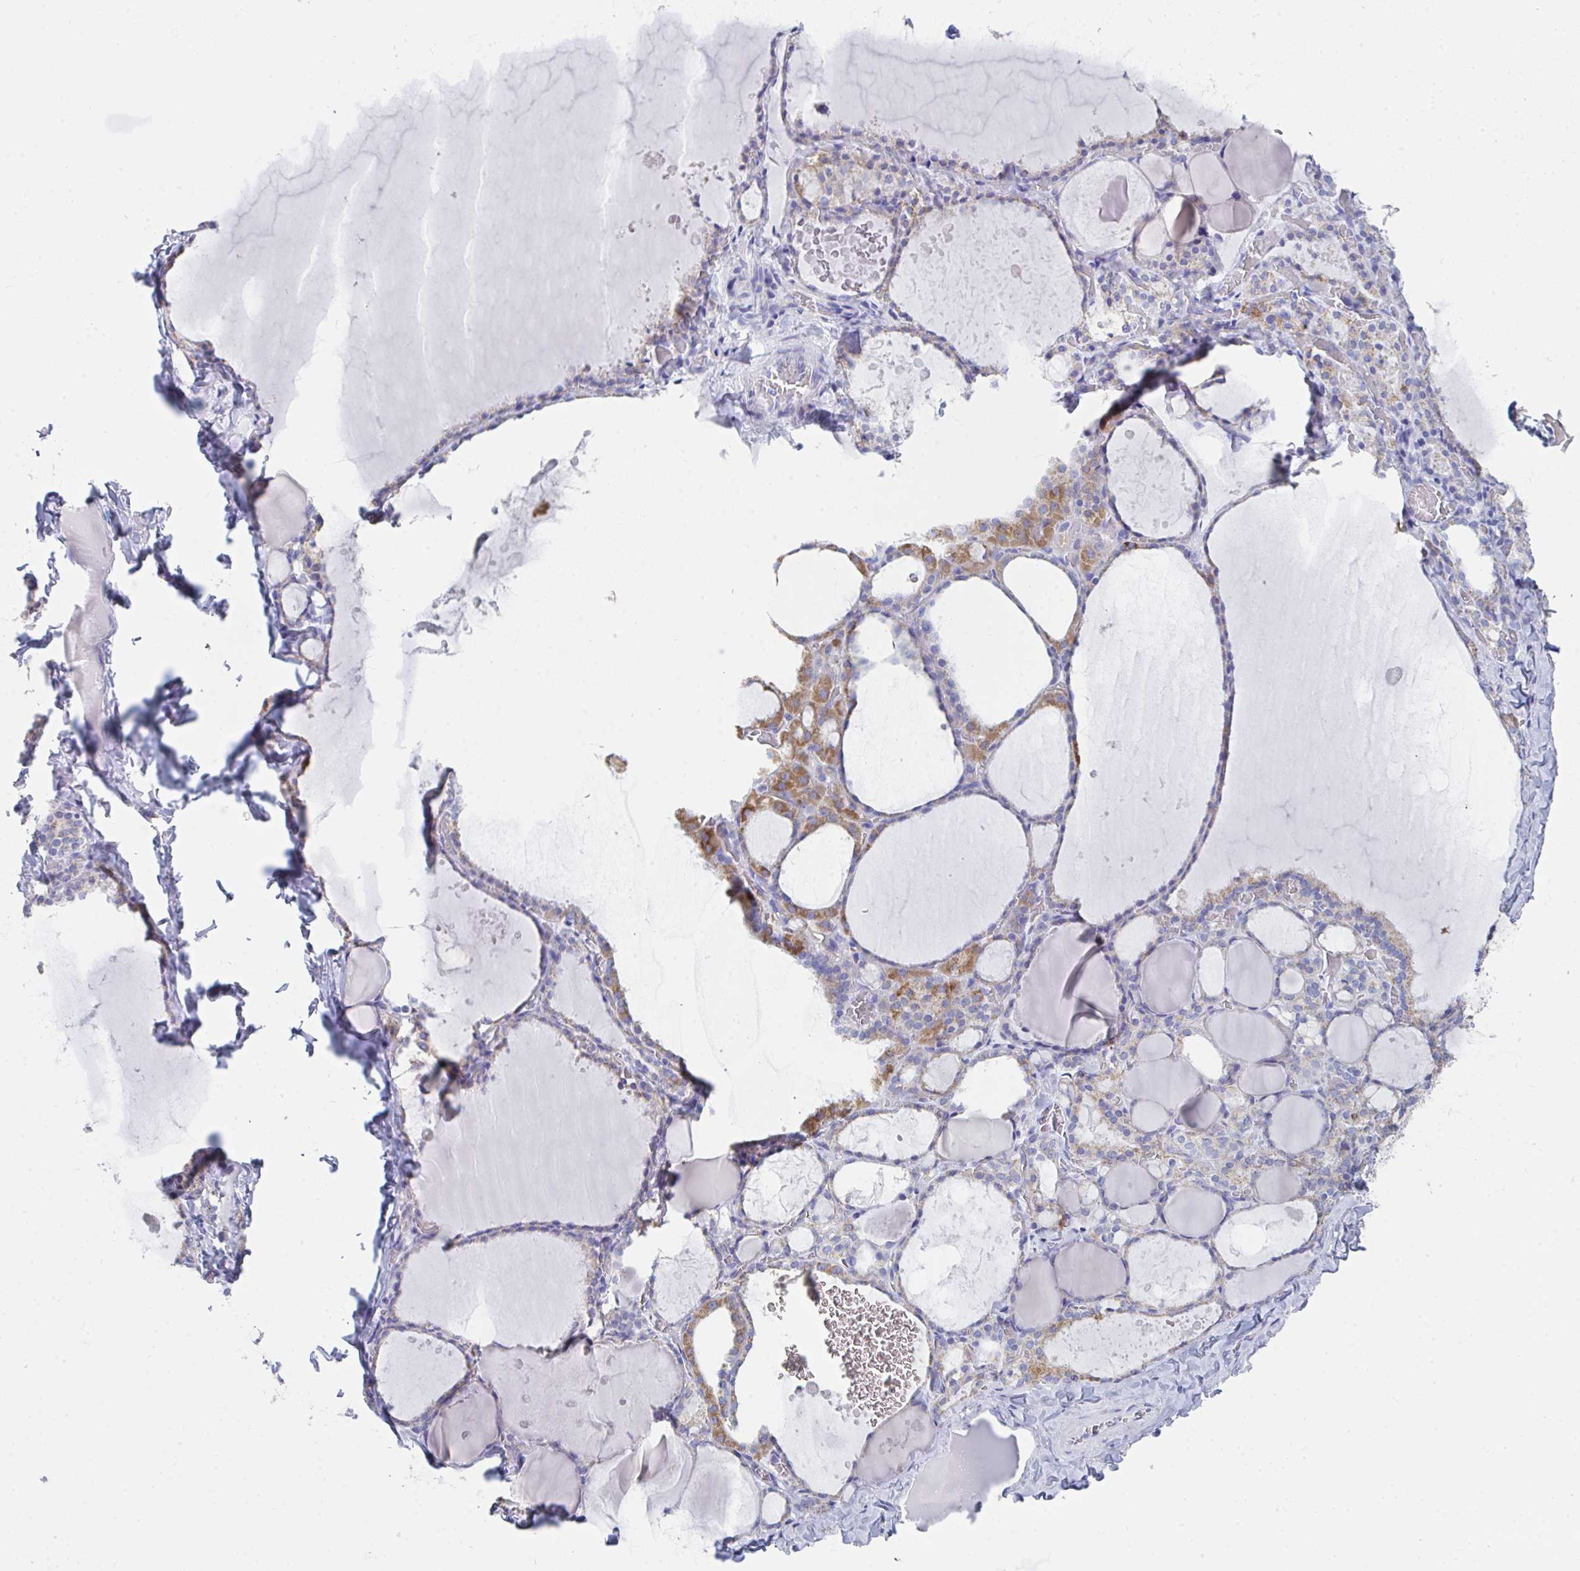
{"staining": {"intensity": "moderate", "quantity": "<25%", "location": "cytoplasmic/membranous"}, "tissue": "thyroid gland", "cell_type": "Glandular cells", "image_type": "normal", "snomed": [{"axis": "morphology", "description": "Normal tissue, NOS"}, {"axis": "topography", "description": "Thyroid gland"}], "caption": "A histopathology image of human thyroid gland stained for a protein demonstrates moderate cytoplasmic/membranous brown staining in glandular cells. The staining is performed using DAB (3,3'-diaminobenzidine) brown chromogen to label protein expression. The nuclei are counter-stained blue using hematoxylin.", "gene": "AIFM1", "patient": {"sex": "male", "age": 56}}